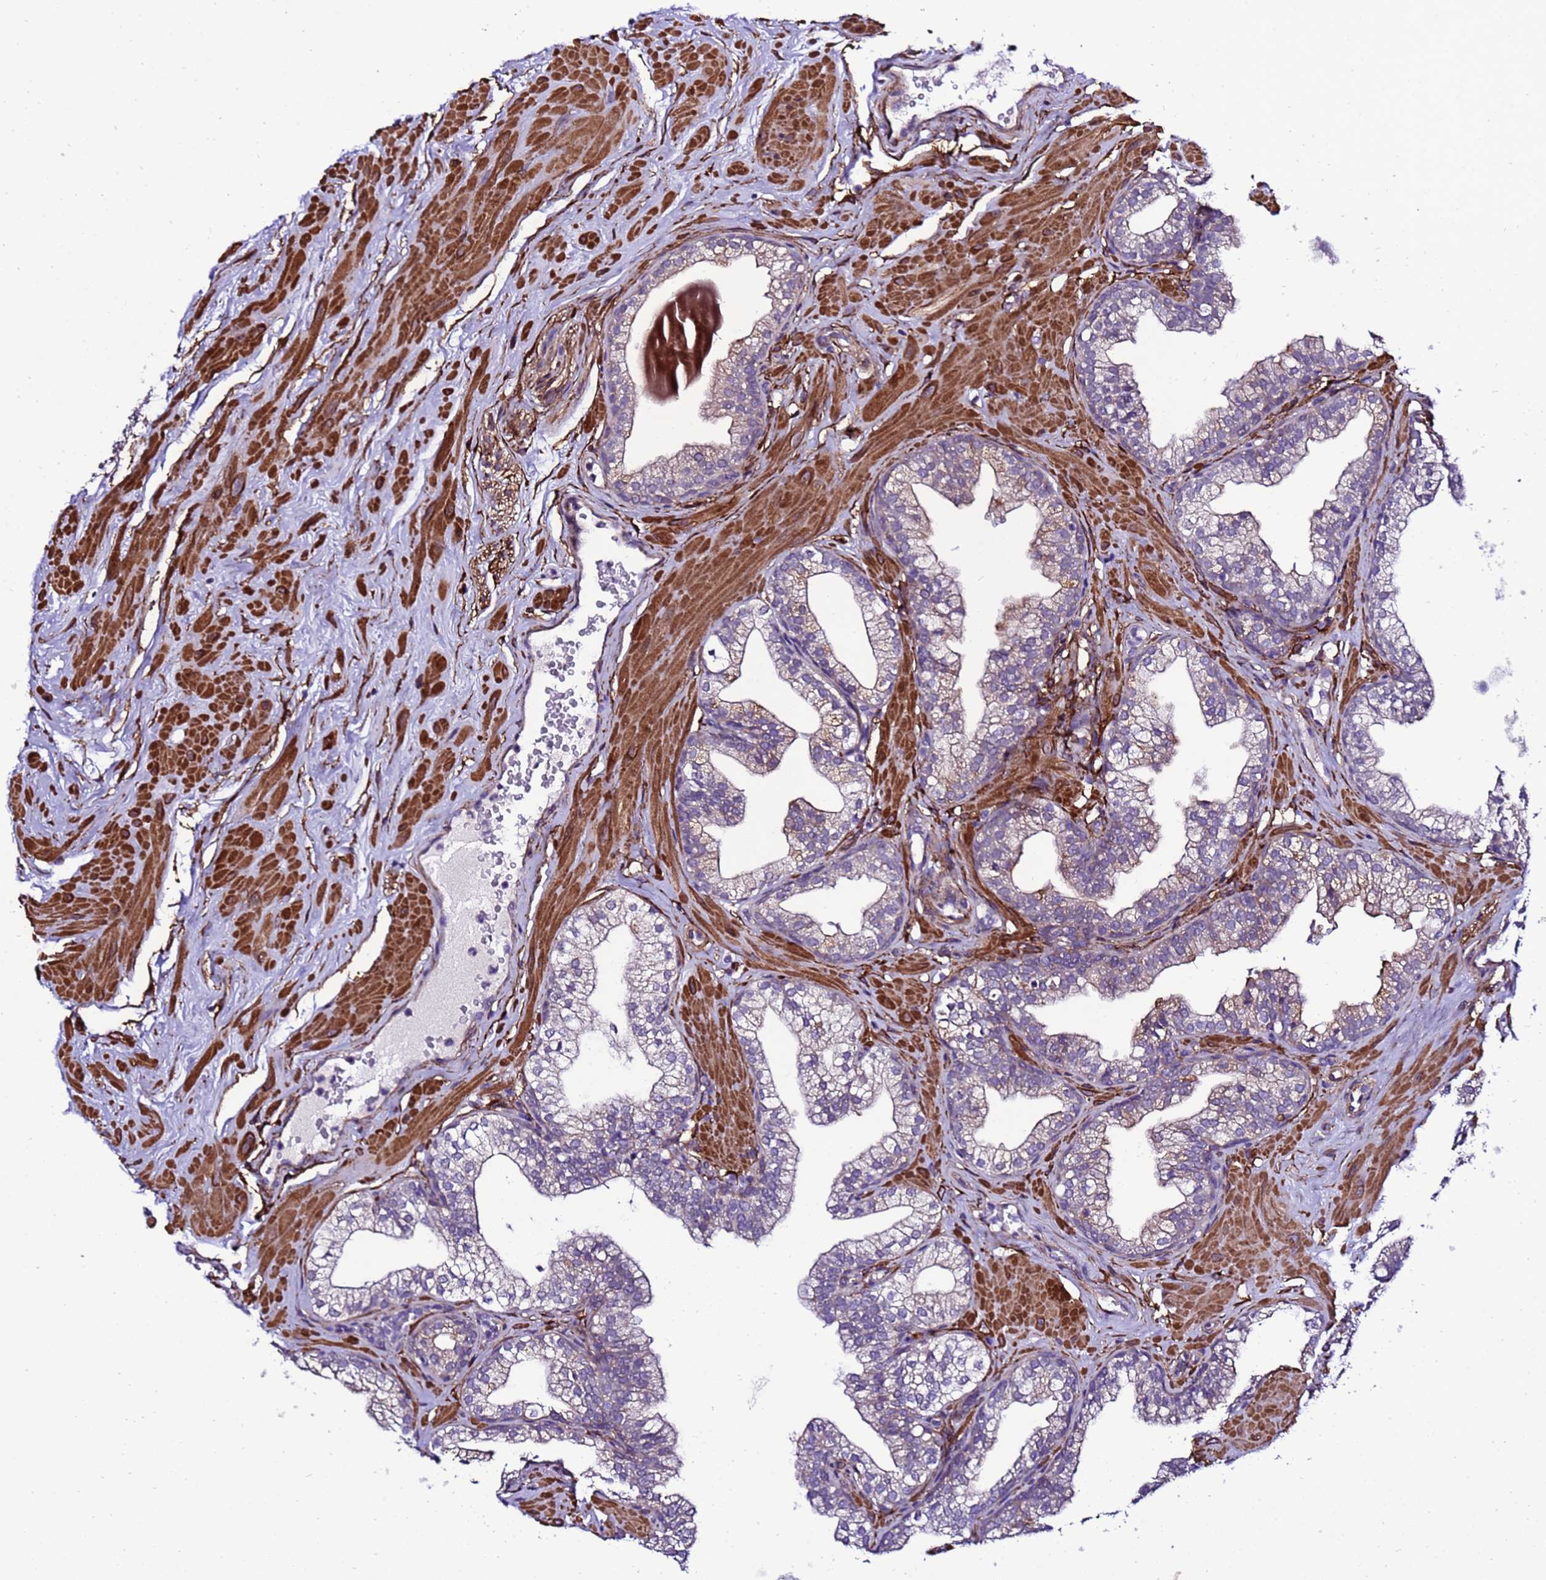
{"staining": {"intensity": "weak", "quantity": "<25%", "location": "cytoplasmic/membranous"}, "tissue": "prostate", "cell_type": "Glandular cells", "image_type": "normal", "snomed": [{"axis": "morphology", "description": "Normal tissue, NOS"}, {"axis": "morphology", "description": "Urothelial carcinoma, Low grade"}, {"axis": "topography", "description": "Urinary bladder"}, {"axis": "topography", "description": "Prostate"}], "caption": "Normal prostate was stained to show a protein in brown. There is no significant expression in glandular cells. (DAB (3,3'-diaminobenzidine) immunohistochemistry with hematoxylin counter stain).", "gene": "GZF1", "patient": {"sex": "male", "age": 60}}